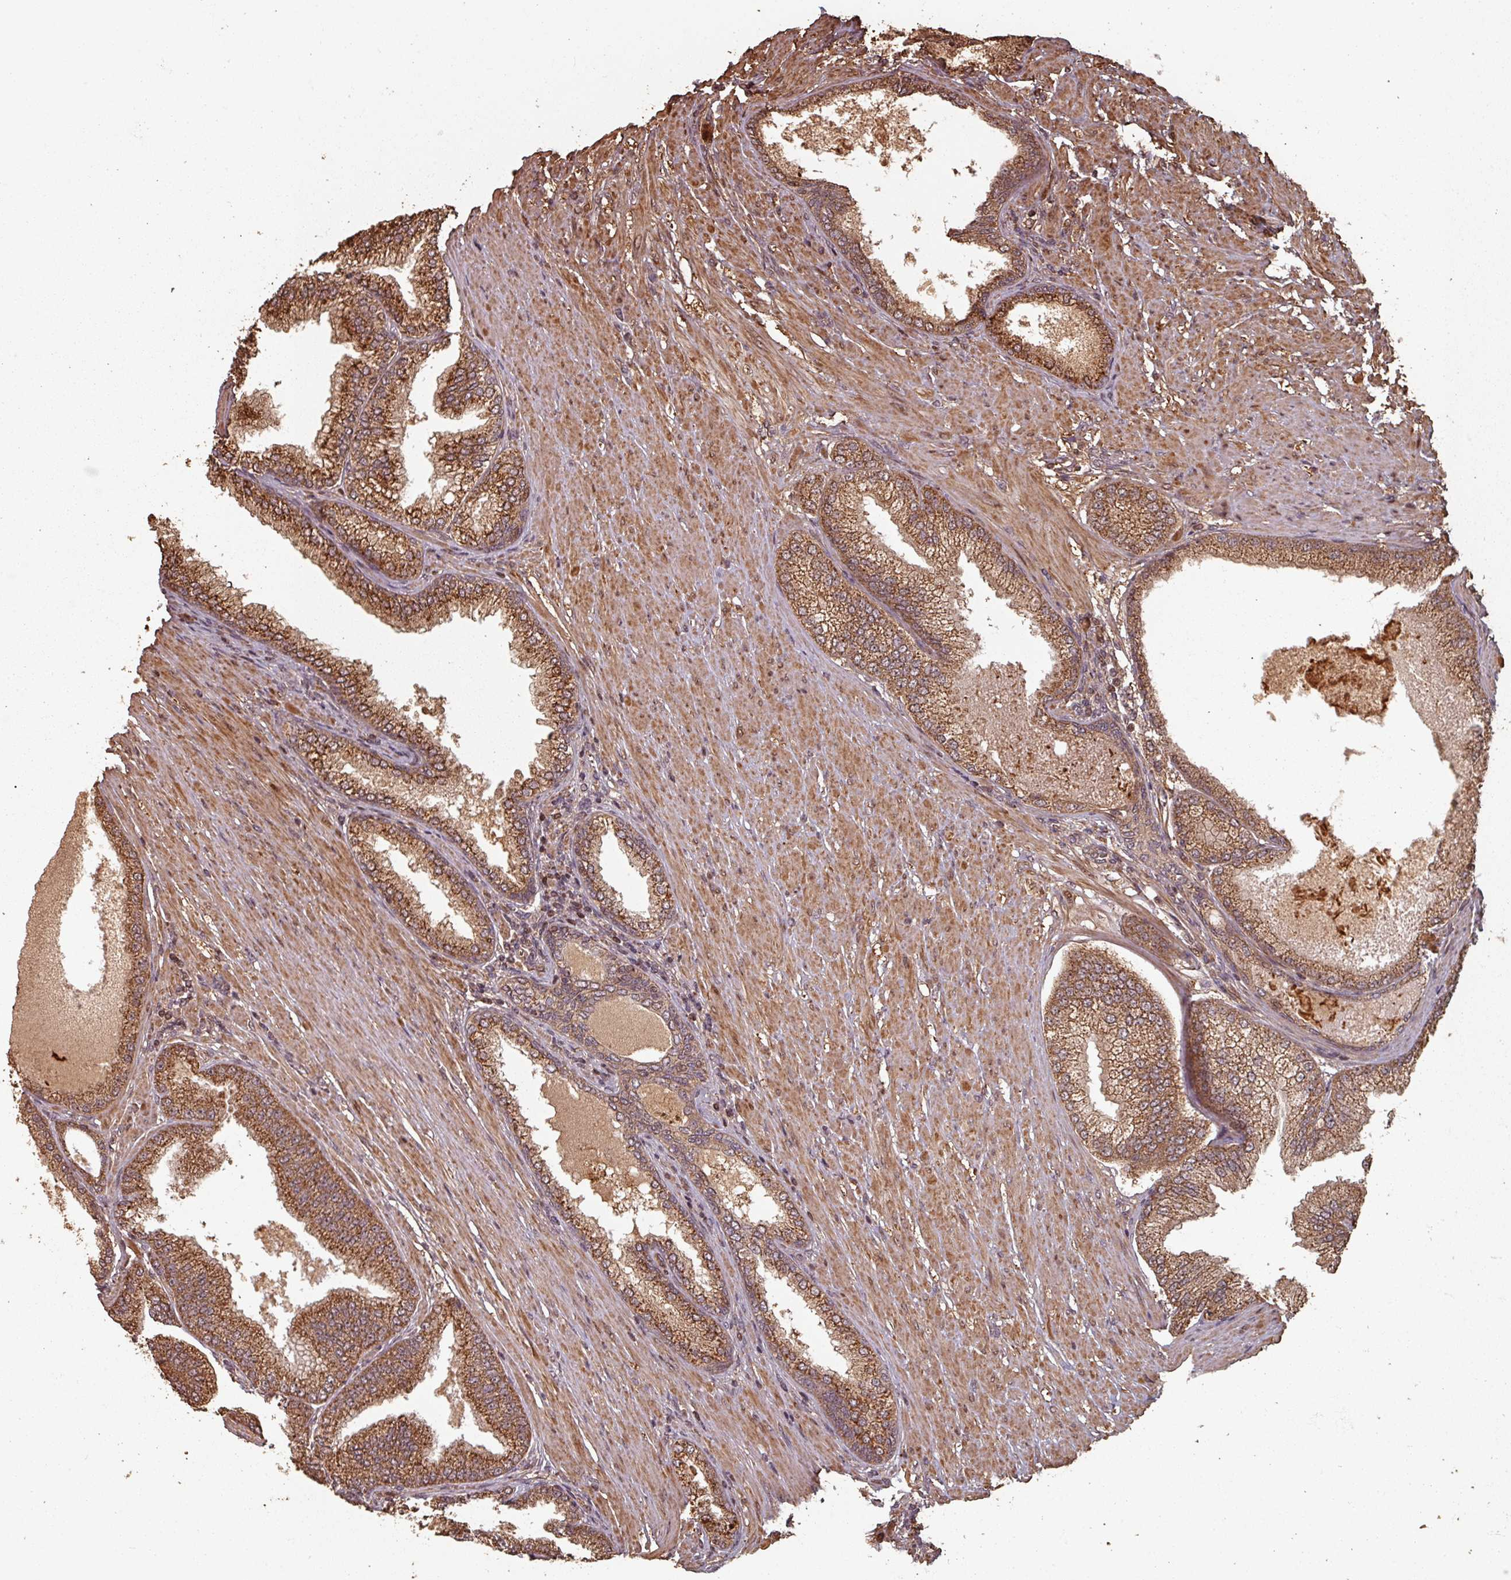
{"staining": {"intensity": "strong", "quantity": ">75%", "location": "cytoplasmic/membranous"}, "tissue": "prostate cancer", "cell_type": "Tumor cells", "image_type": "cancer", "snomed": [{"axis": "morphology", "description": "Adenocarcinoma, High grade"}, {"axis": "topography", "description": "Prostate"}], "caption": "Immunohistochemical staining of human prostate cancer (adenocarcinoma (high-grade)) exhibits high levels of strong cytoplasmic/membranous positivity in about >75% of tumor cells. (DAB = brown stain, brightfield microscopy at high magnification).", "gene": "EID1", "patient": {"sex": "male", "age": 71}}